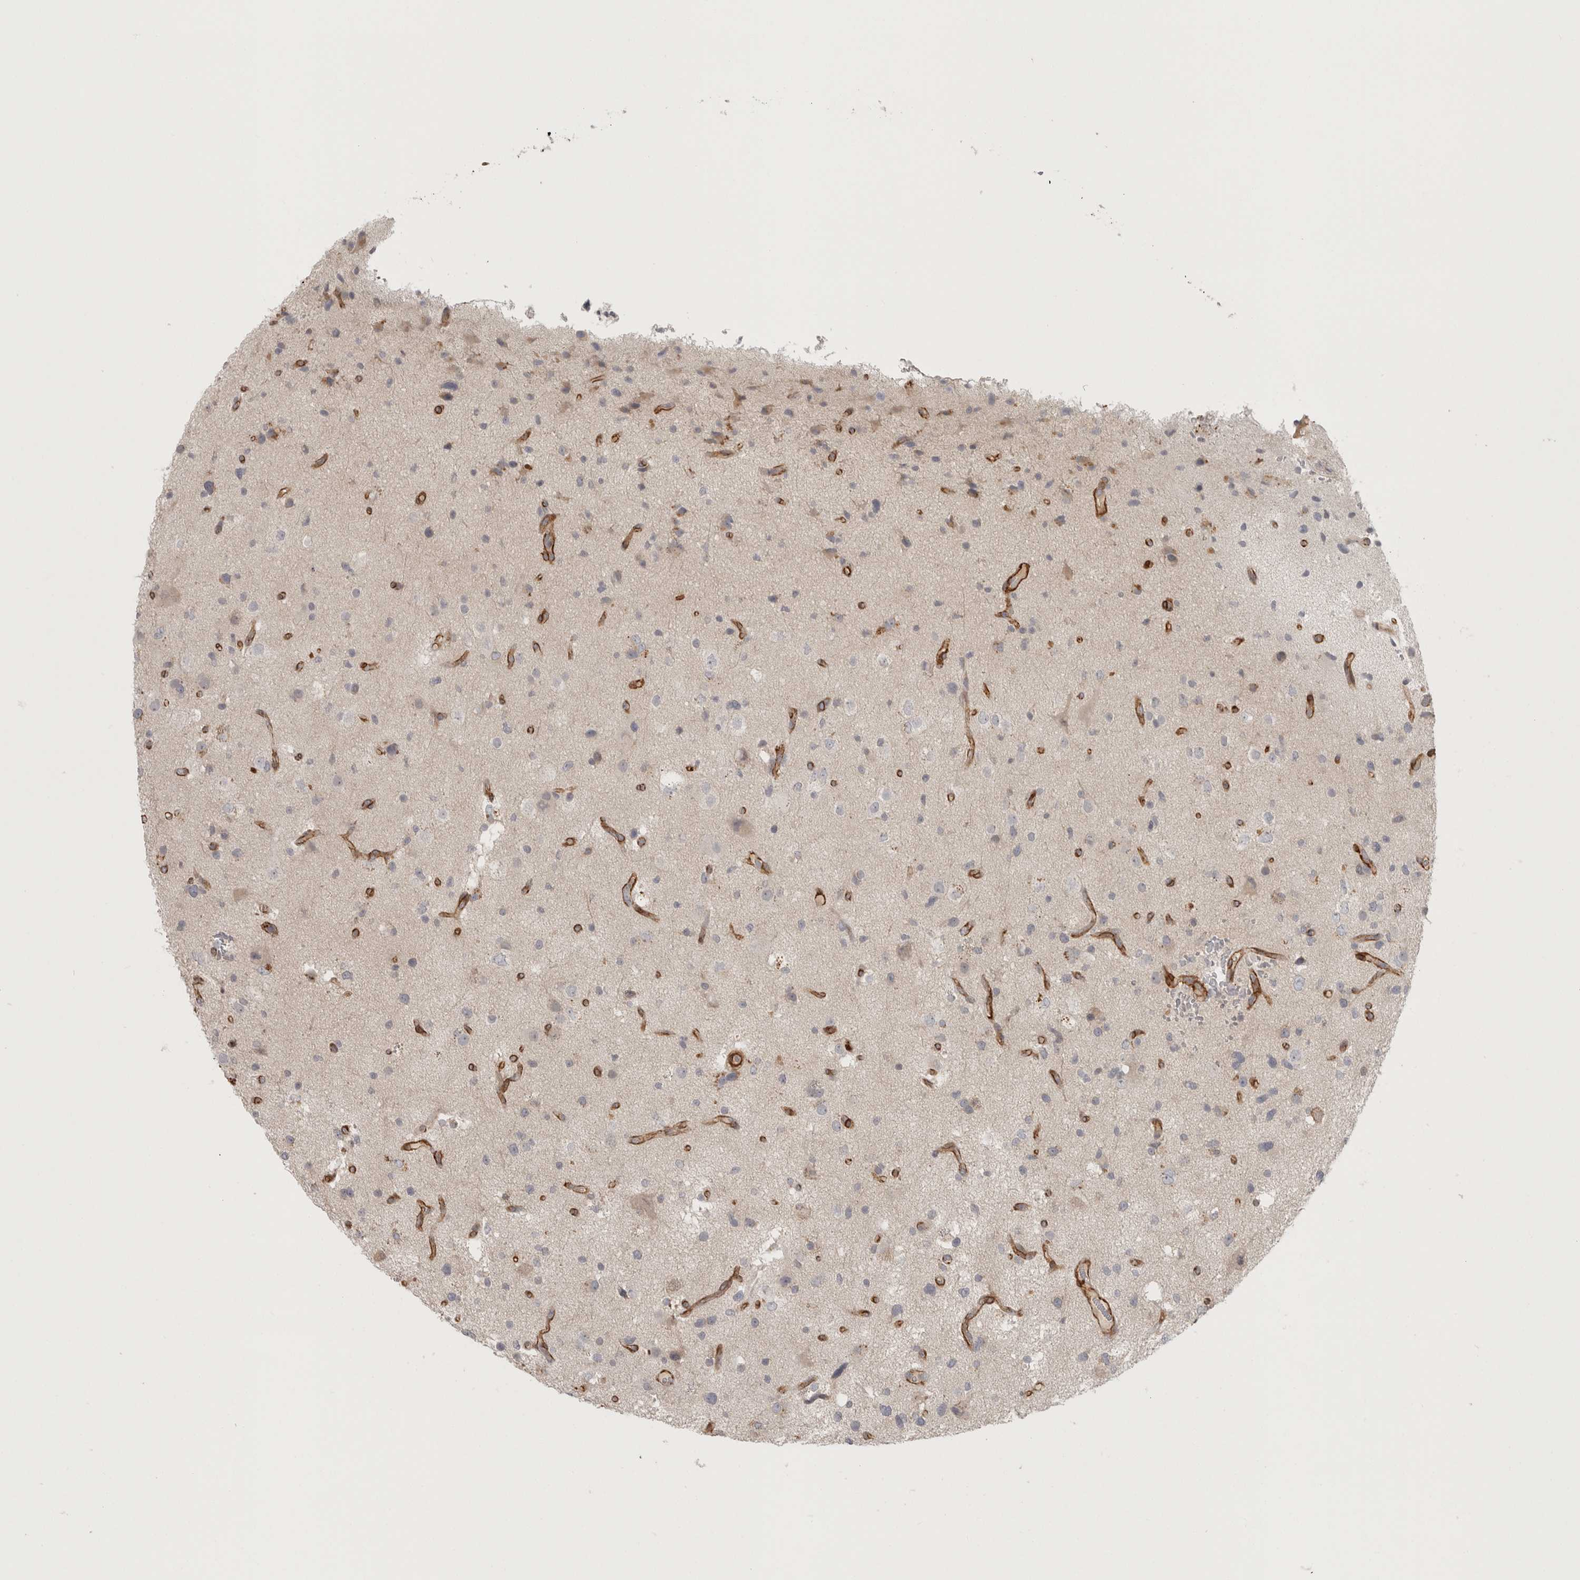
{"staining": {"intensity": "negative", "quantity": "none", "location": "none"}, "tissue": "glioma", "cell_type": "Tumor cells", "image_type": "cancer", "snomed": [{"axis": "morphology", "description": "Glioma, malignant, High grade"}, {"axis": "topography", "description": "Brain"}], "caption": "An image of malignant glioma (high-grade) stained for a protein exhibits no brown staining in tumor cells. Brightfield microscopy of IHC stained with DAB (3,3'-diaminobenzidine) (brown) and hematoxylin (blue), captured at high magnification.", "gene": "LONRF1", "patient": {"sex": "male", "age": 33}}